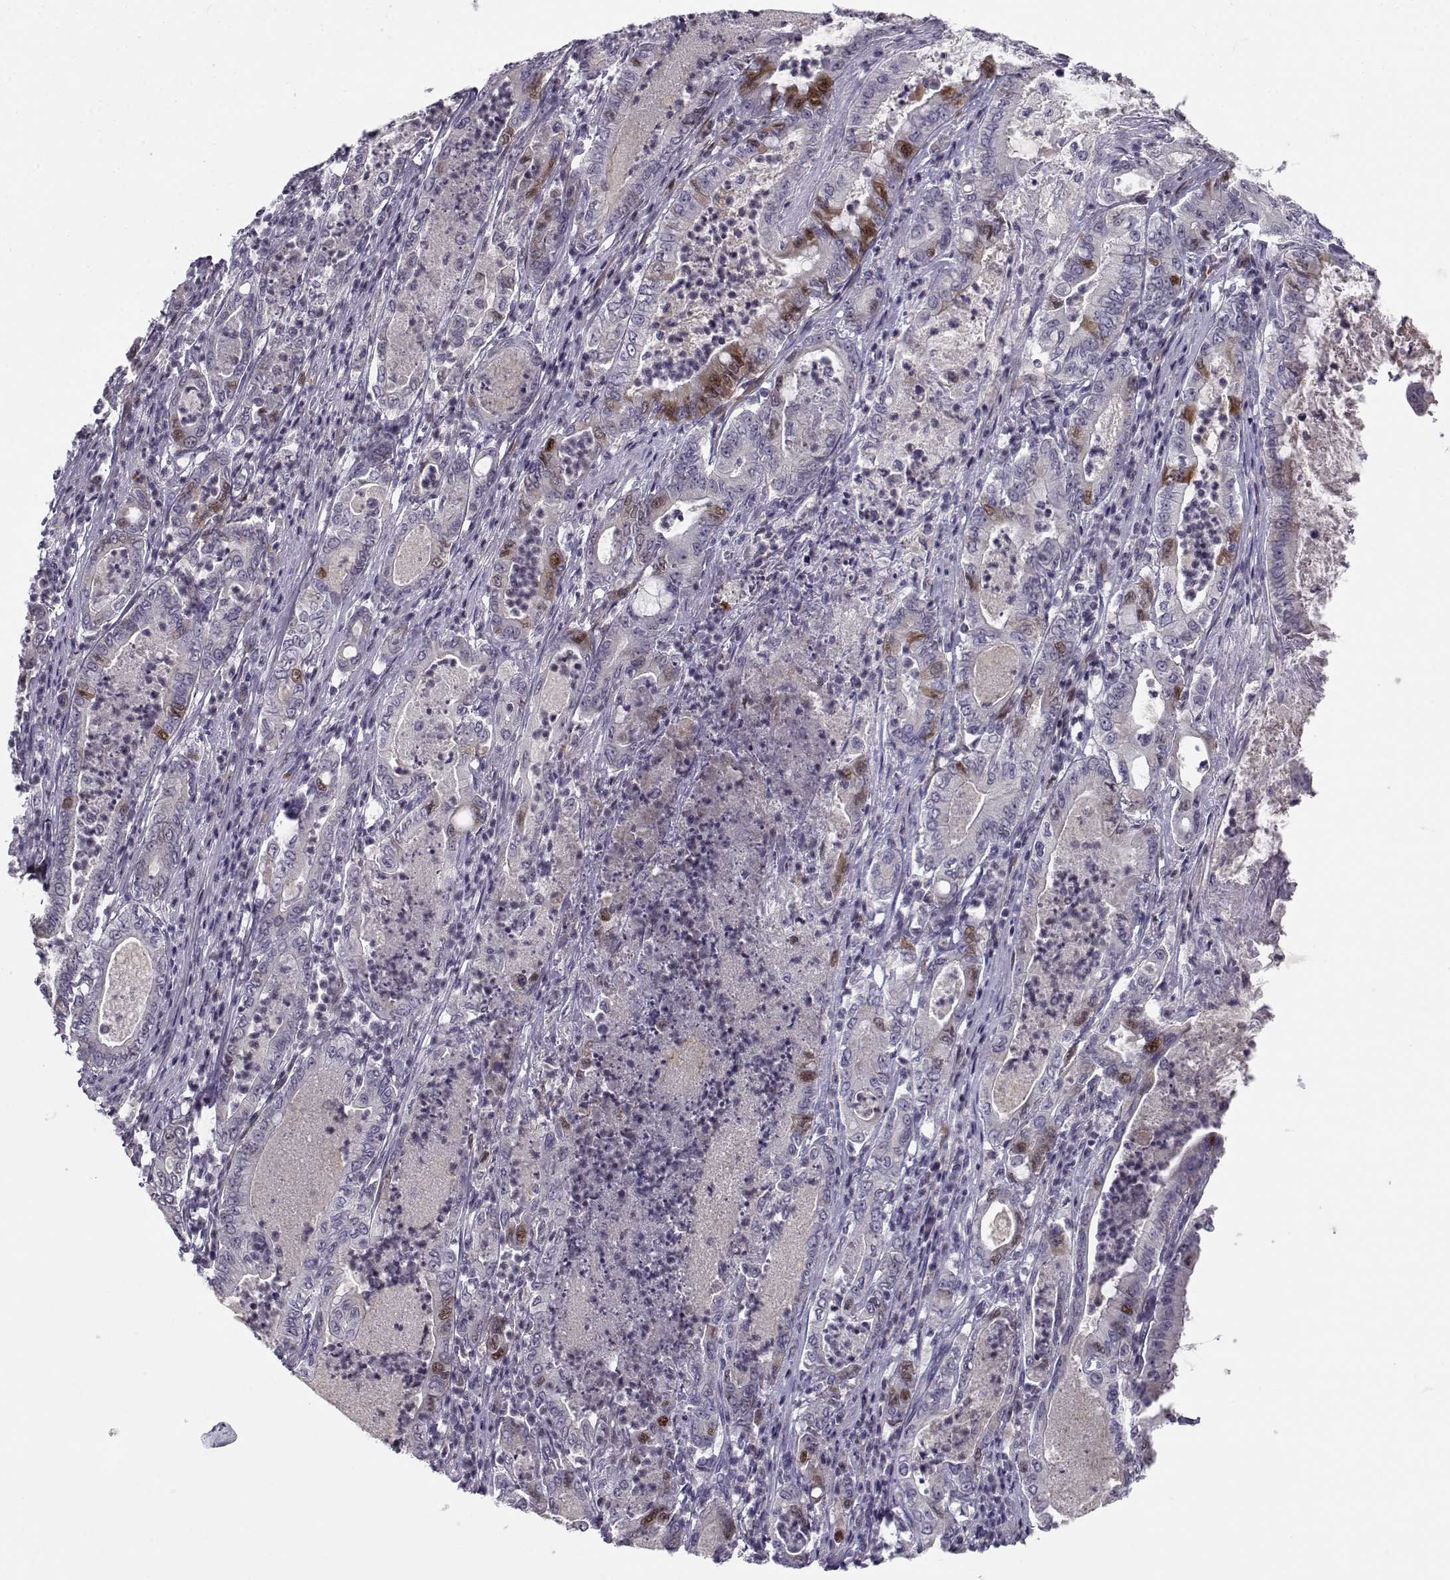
{"staining": {"intensity": "moderate", "quantity": "<25%", "location": "cytoplasmic/membranous,nuclear"}, "tissue": "pancreatic cancer", "cell_type": "Tumor cells", "image_type": "cancer", "snomed": [{"axis": "morphology", "description": "Adenocarcinoma, NOS"}, {"axis": "topography", "description": "Pancreas"}], "caption": "An image of pancreatic cancer (adenocarcinoma) stained for a protein demonstrates moderate cytoplasmic/membranous and nuclear brown staining in tumor cells. (DAB (3,3'-diaminobenzidine) IHC, brown staining for protein, blue staining for nuclei).", "gene": "DDX25", "patient": {"sex": "male", "age": 71}}